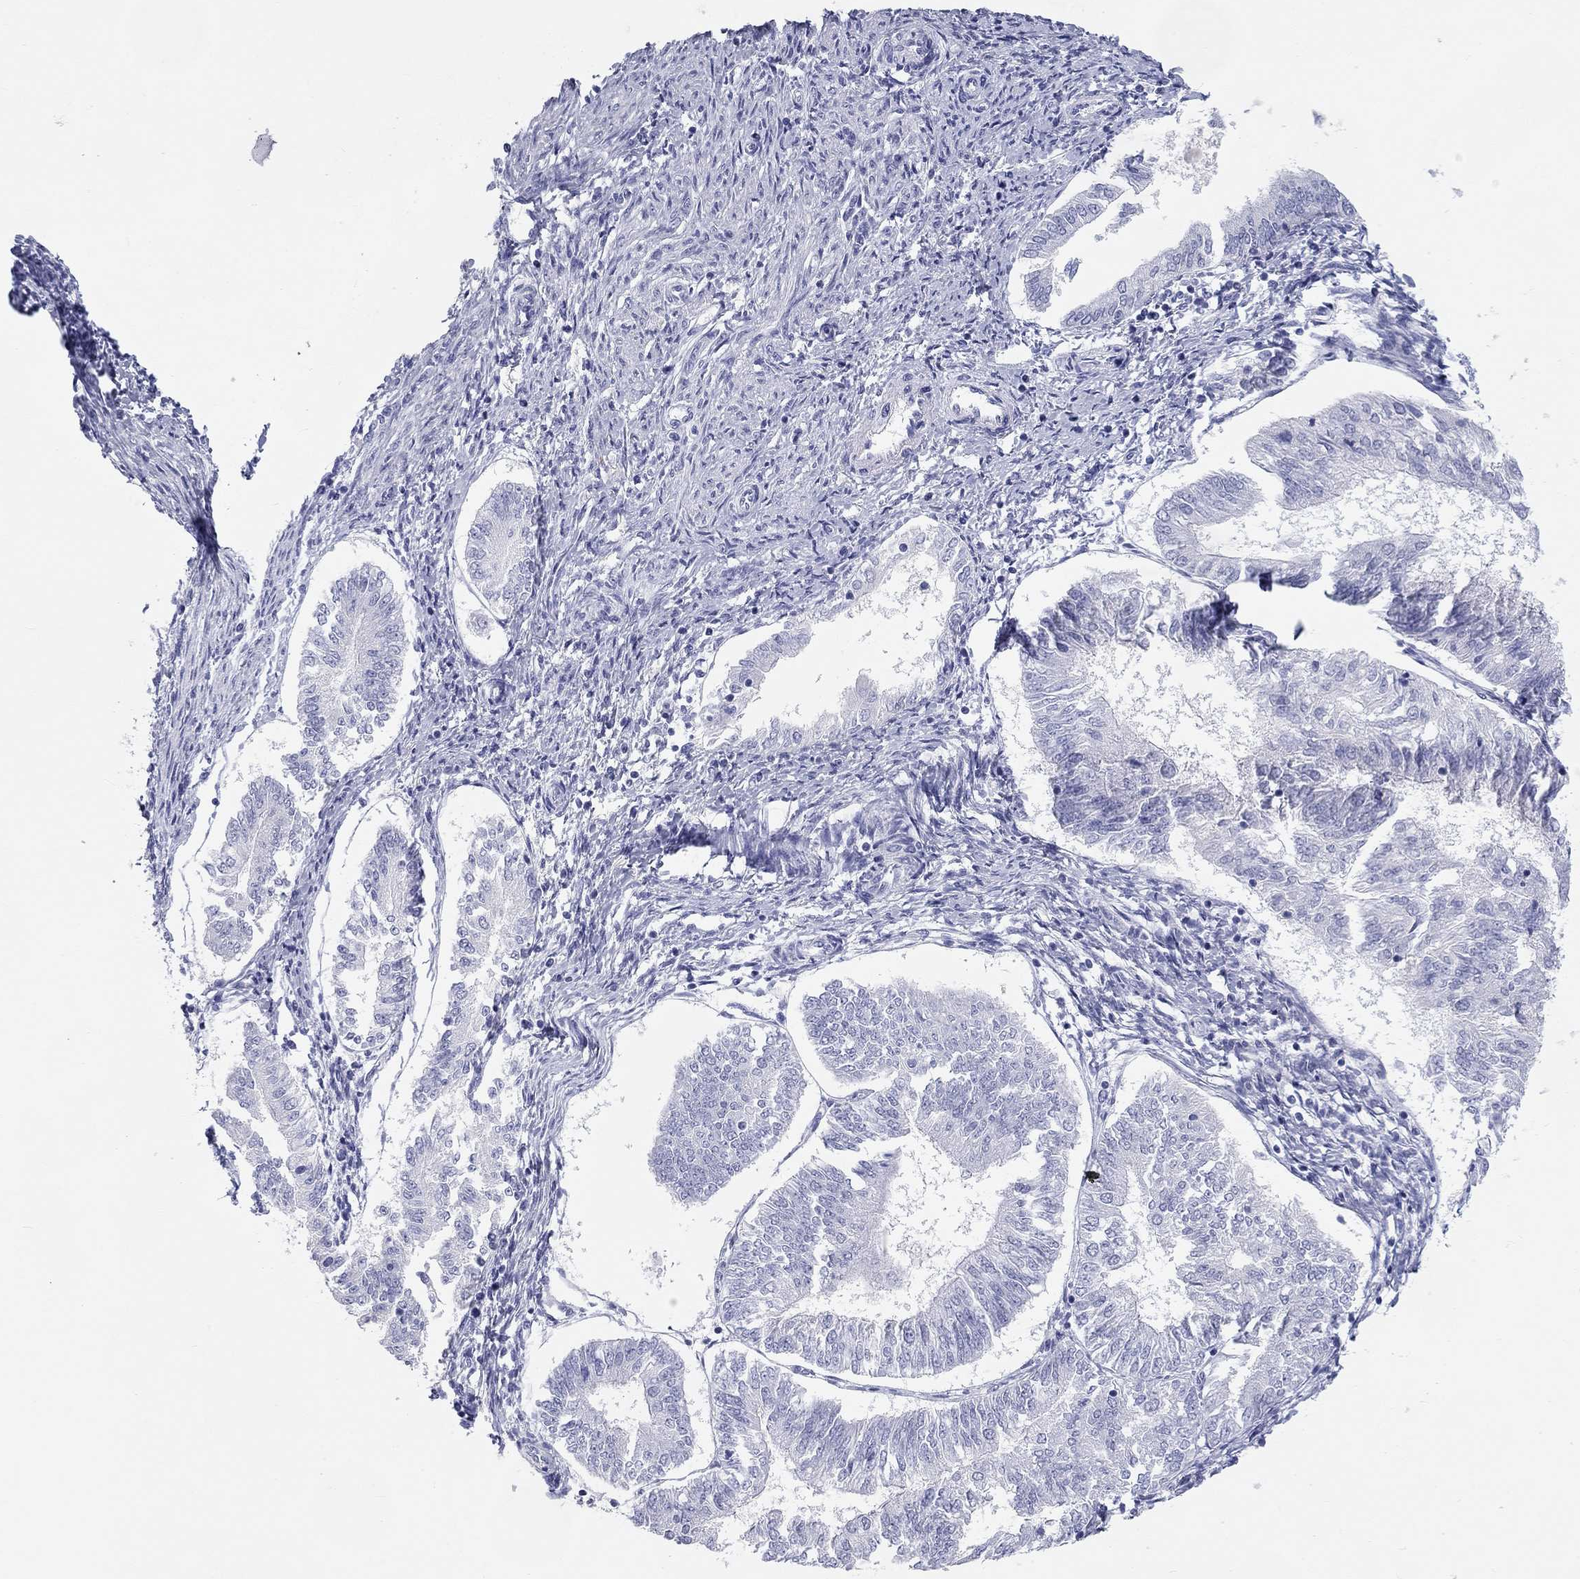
{"staining": {"intensity": "negative", "quantity": "none", "location": "none"}, "tissue": "endometrial cancer", "cell_type": "Tumor cells", "image_type": "cancer", "snomed": [{"axis": "morphology", "description": "Adenocarcinoma, NOS"}, {"axis": "topography", "description": "Endometrium"}], "caption": "Tumor cells show no significant protein expression in adenocarcinoma (endometrial).", "gene": "PCDHGC5", "patient": {"sex": "female", "age": 58}}